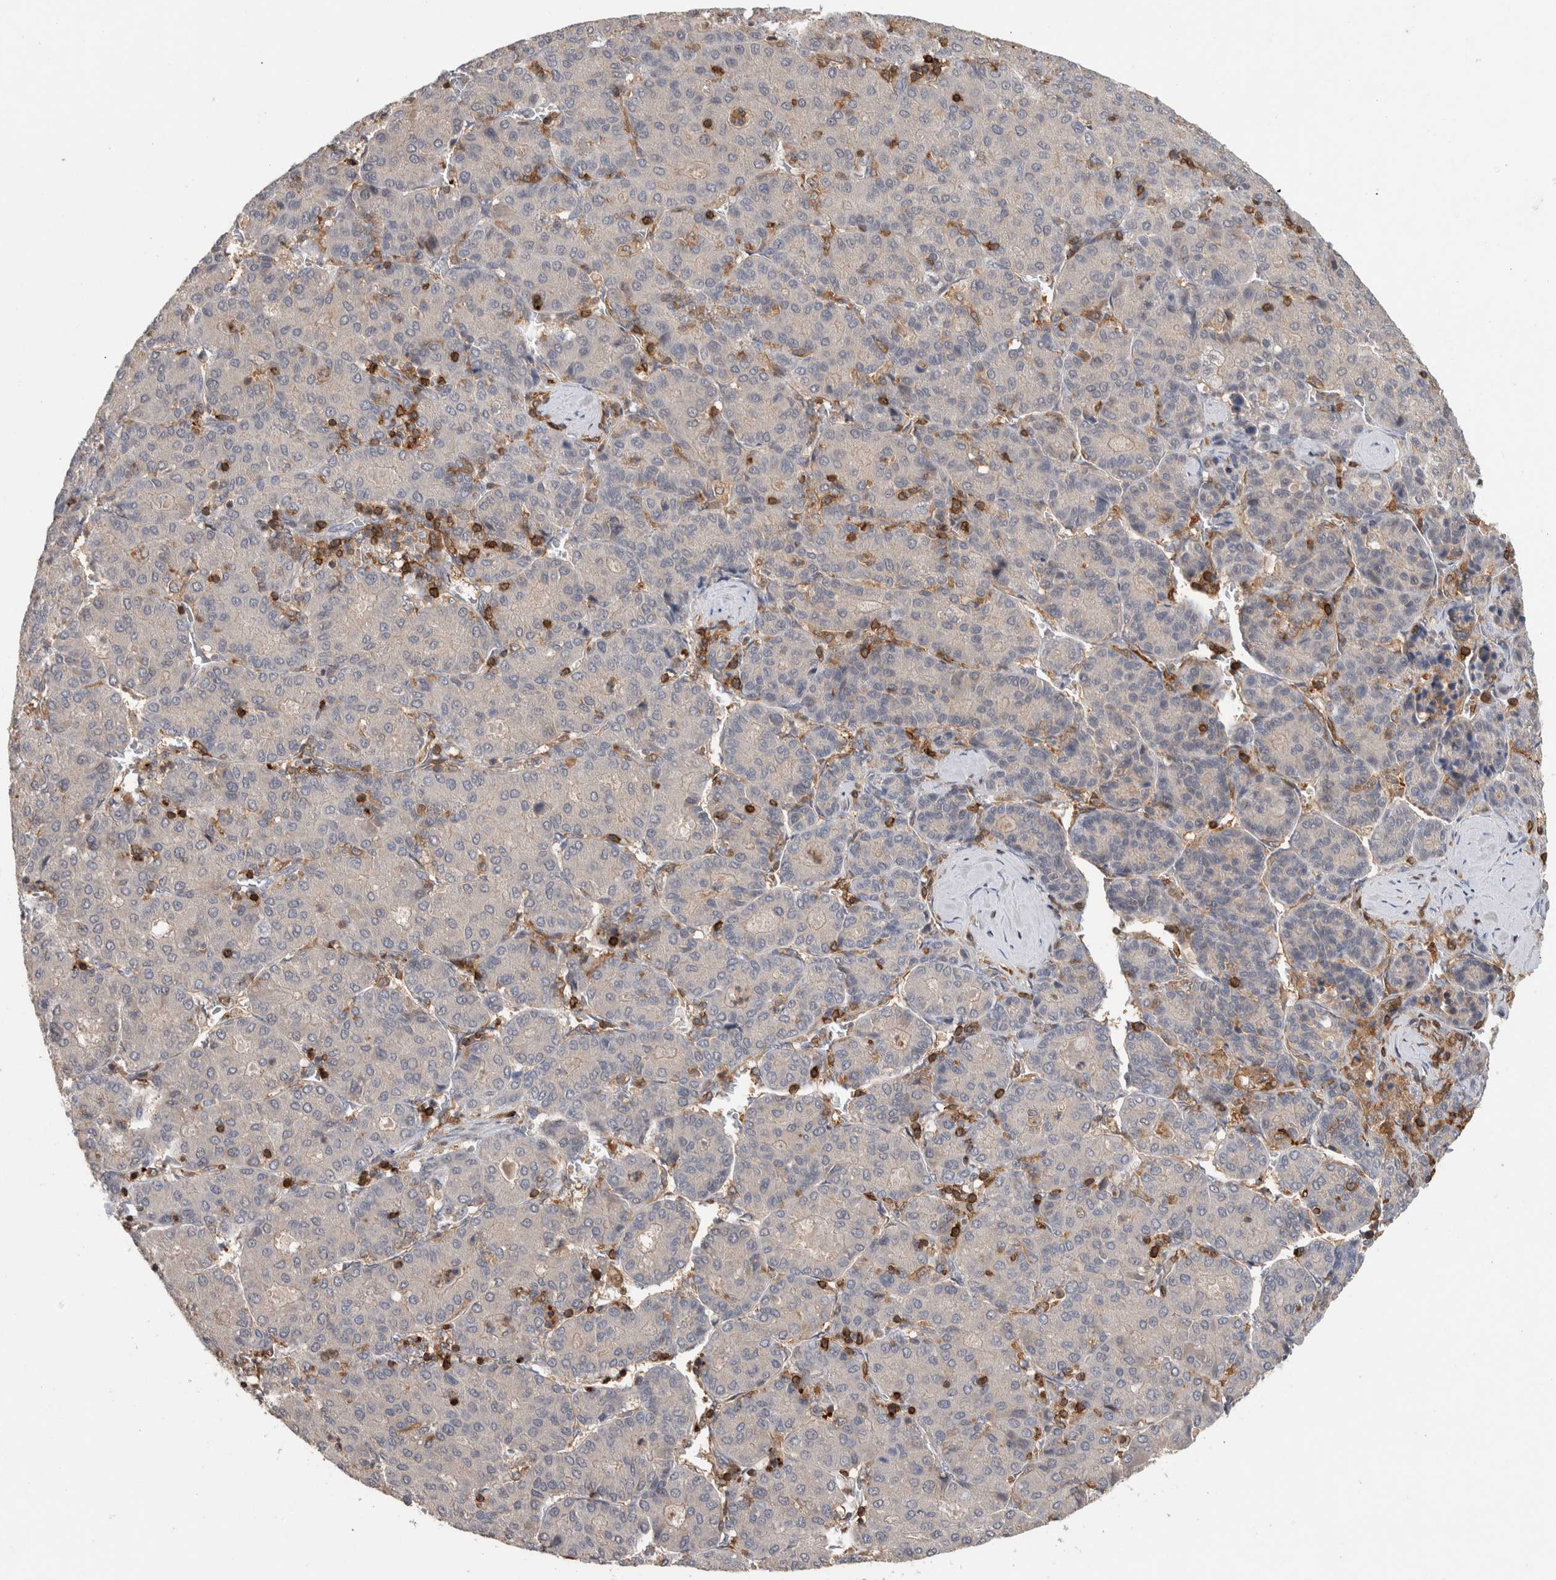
{"staining": {"intensity": "negative", "quantity": "none", "location": "none"}, "tissue": "liver cancer", "cell_type": "Tumor cells", "image_type": "cancer", "snomed": [{"axis": "morphology", "description": "Carcinoma, Hepatocellular, NOS"}, {"axis": "topography", "description": "Liver"}], "caption": "This is an immunohistochemistry photomicrograph of human liver cancer. There is no positivity in tumor cells.", "gene": "GFRA2", "patient": {"sex": "male", "age": 65}}